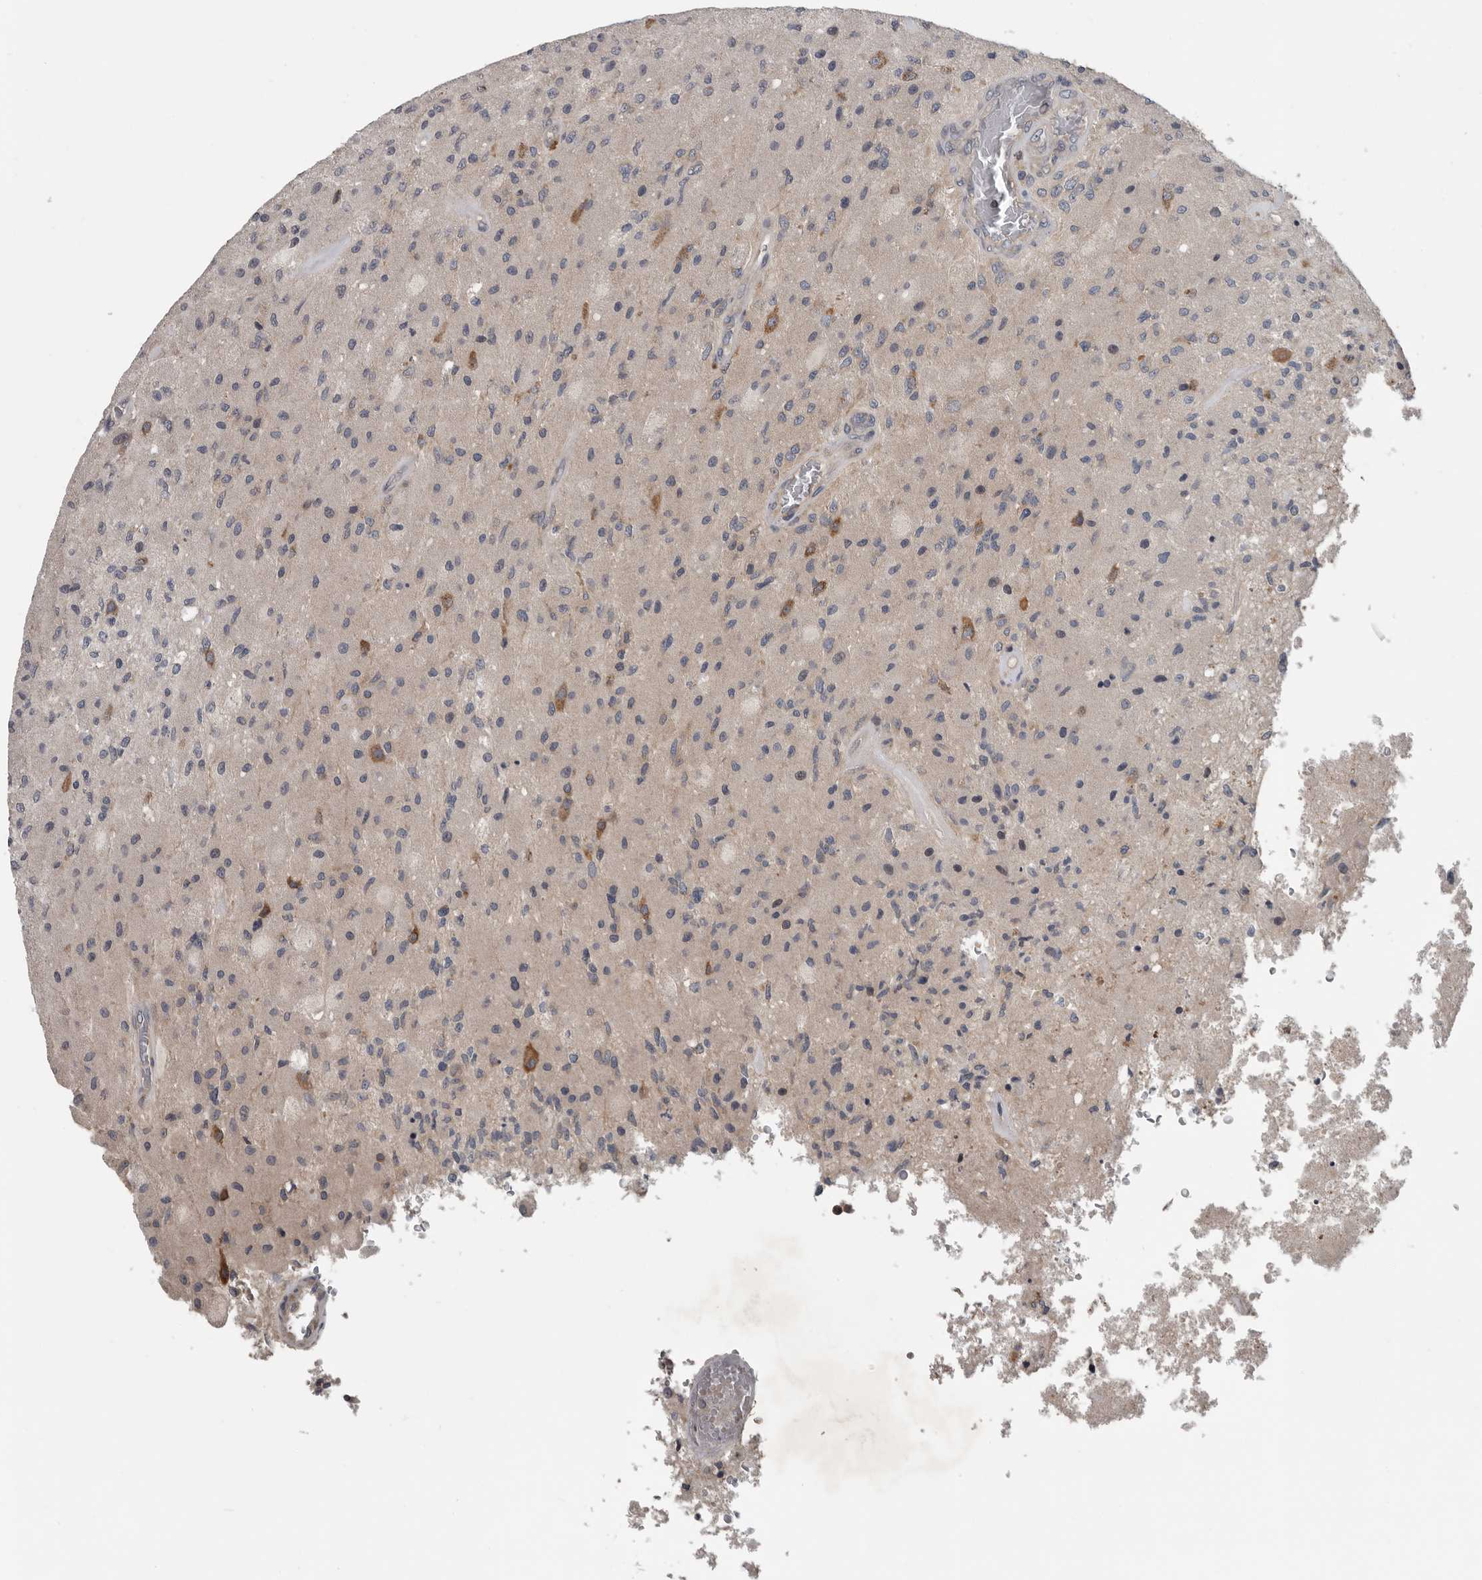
{"staining": {"intensity": "negative", "quantity": "none", "location": "none"}, "tissue": "glioma", "cell_type": "Tumor cells", "image_type": "cancer", "snomed": [{"axis": "morphology", "description": "Normal tissue, NOS"}, {"axis": "morphology", "description": "Glioma, malignant, High grade"}, {"axis": "topography", "description": "Cerebral cortex"}], "caption": "Immunohistochemistry image of human glioma stained for a protein (brown), which demonstrates no expression in tumor cells.", "gene": "TMEM199", "patient": {"sex": "male", "age": 77}}